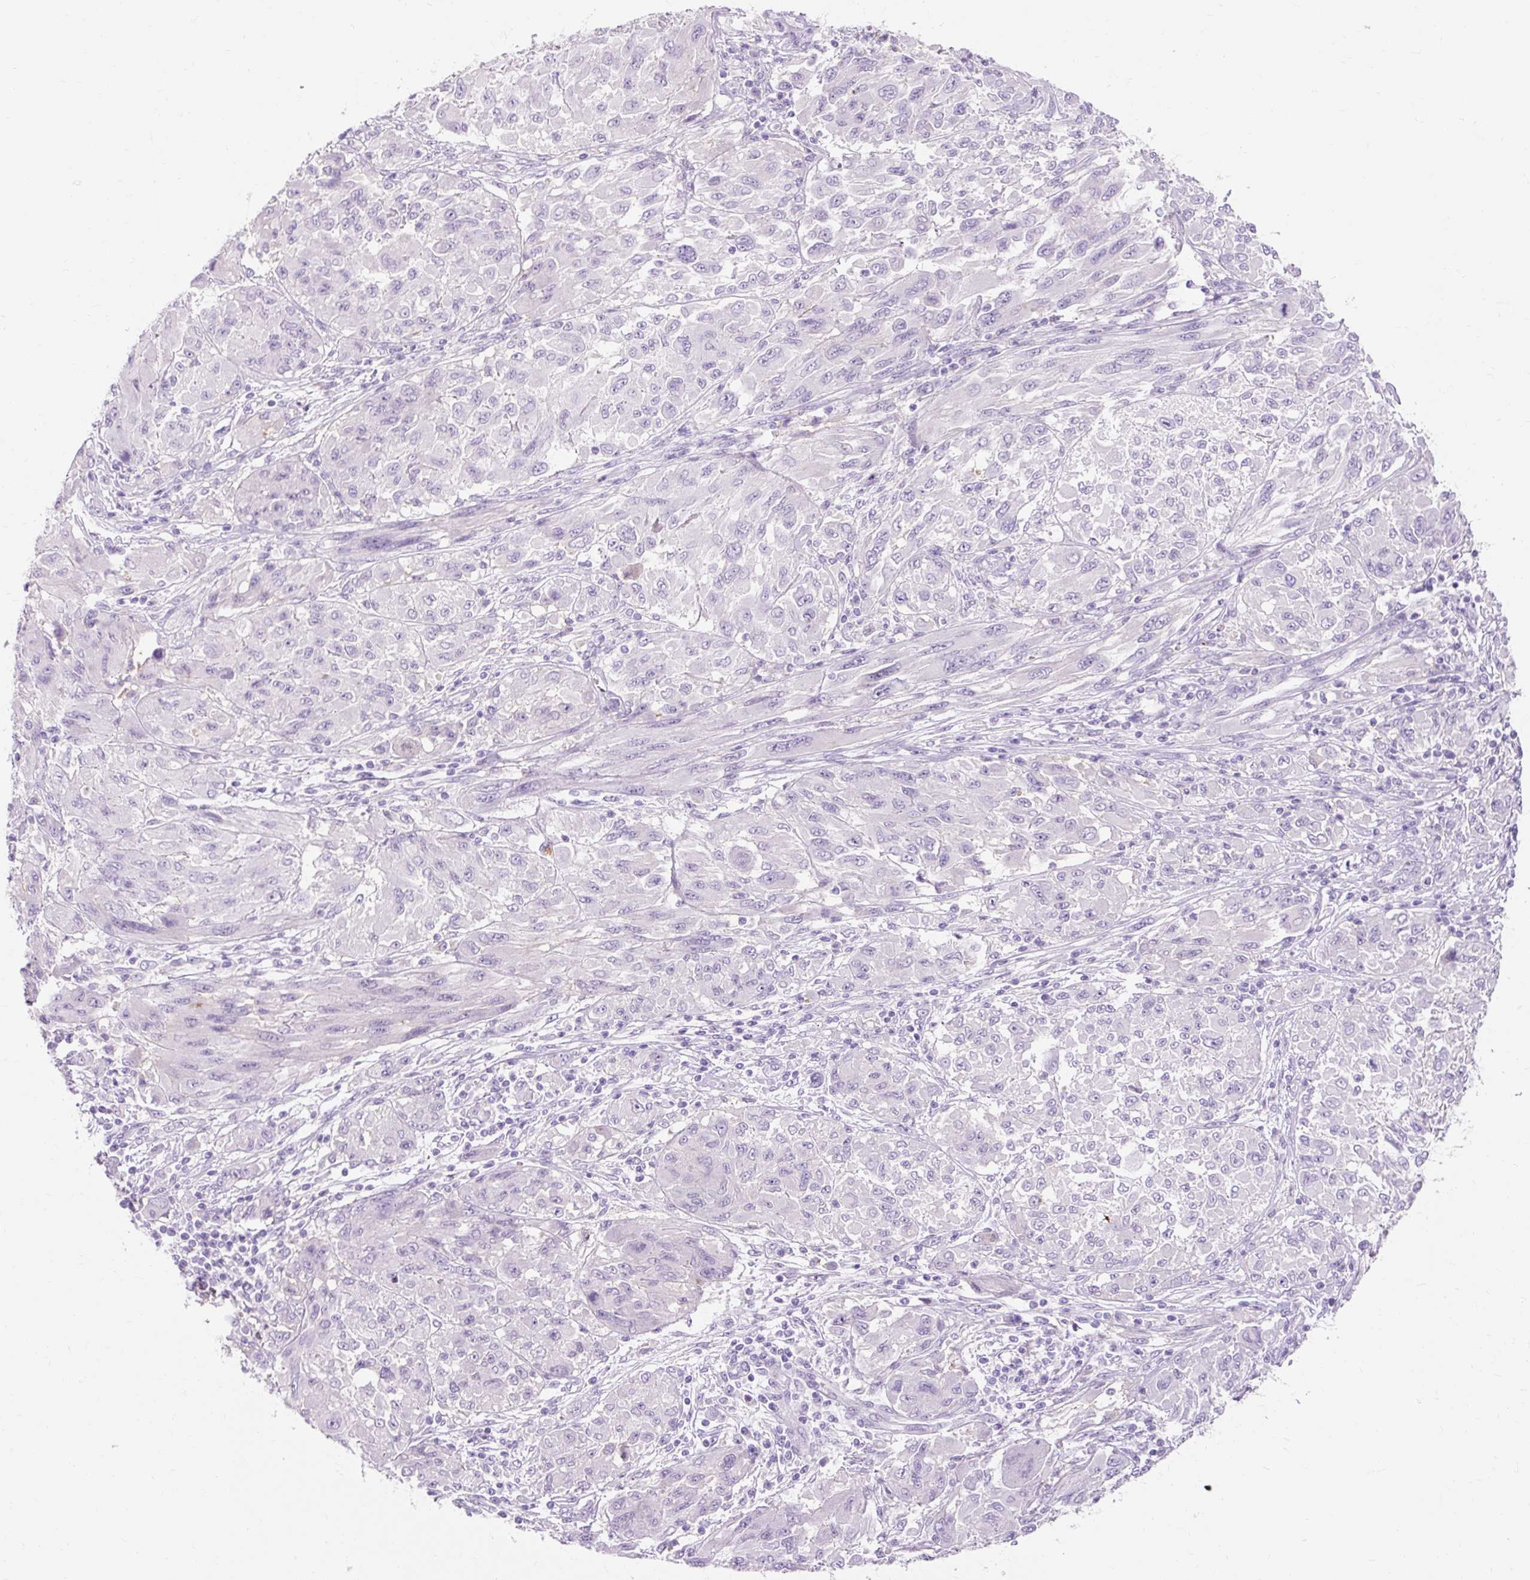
{"staining": {"intensity": "negative", "quantity": "none", "location": "none"}, "tissue": "melanoma", "cell_type": "Tumor cells", "image_type": "cancer", "snomed": [{"axis": "morphology", "description": "Malignant melanoma, NOS"}, {"axis": "topography", "description": "Skin"}], "caption": "This is an immunohistochemistry (IHC) micrograph of human melanoma. There is no positivity in tumor cells.", "gene": "CLDN25", "patient": {"sex": "female", "age": 91}}